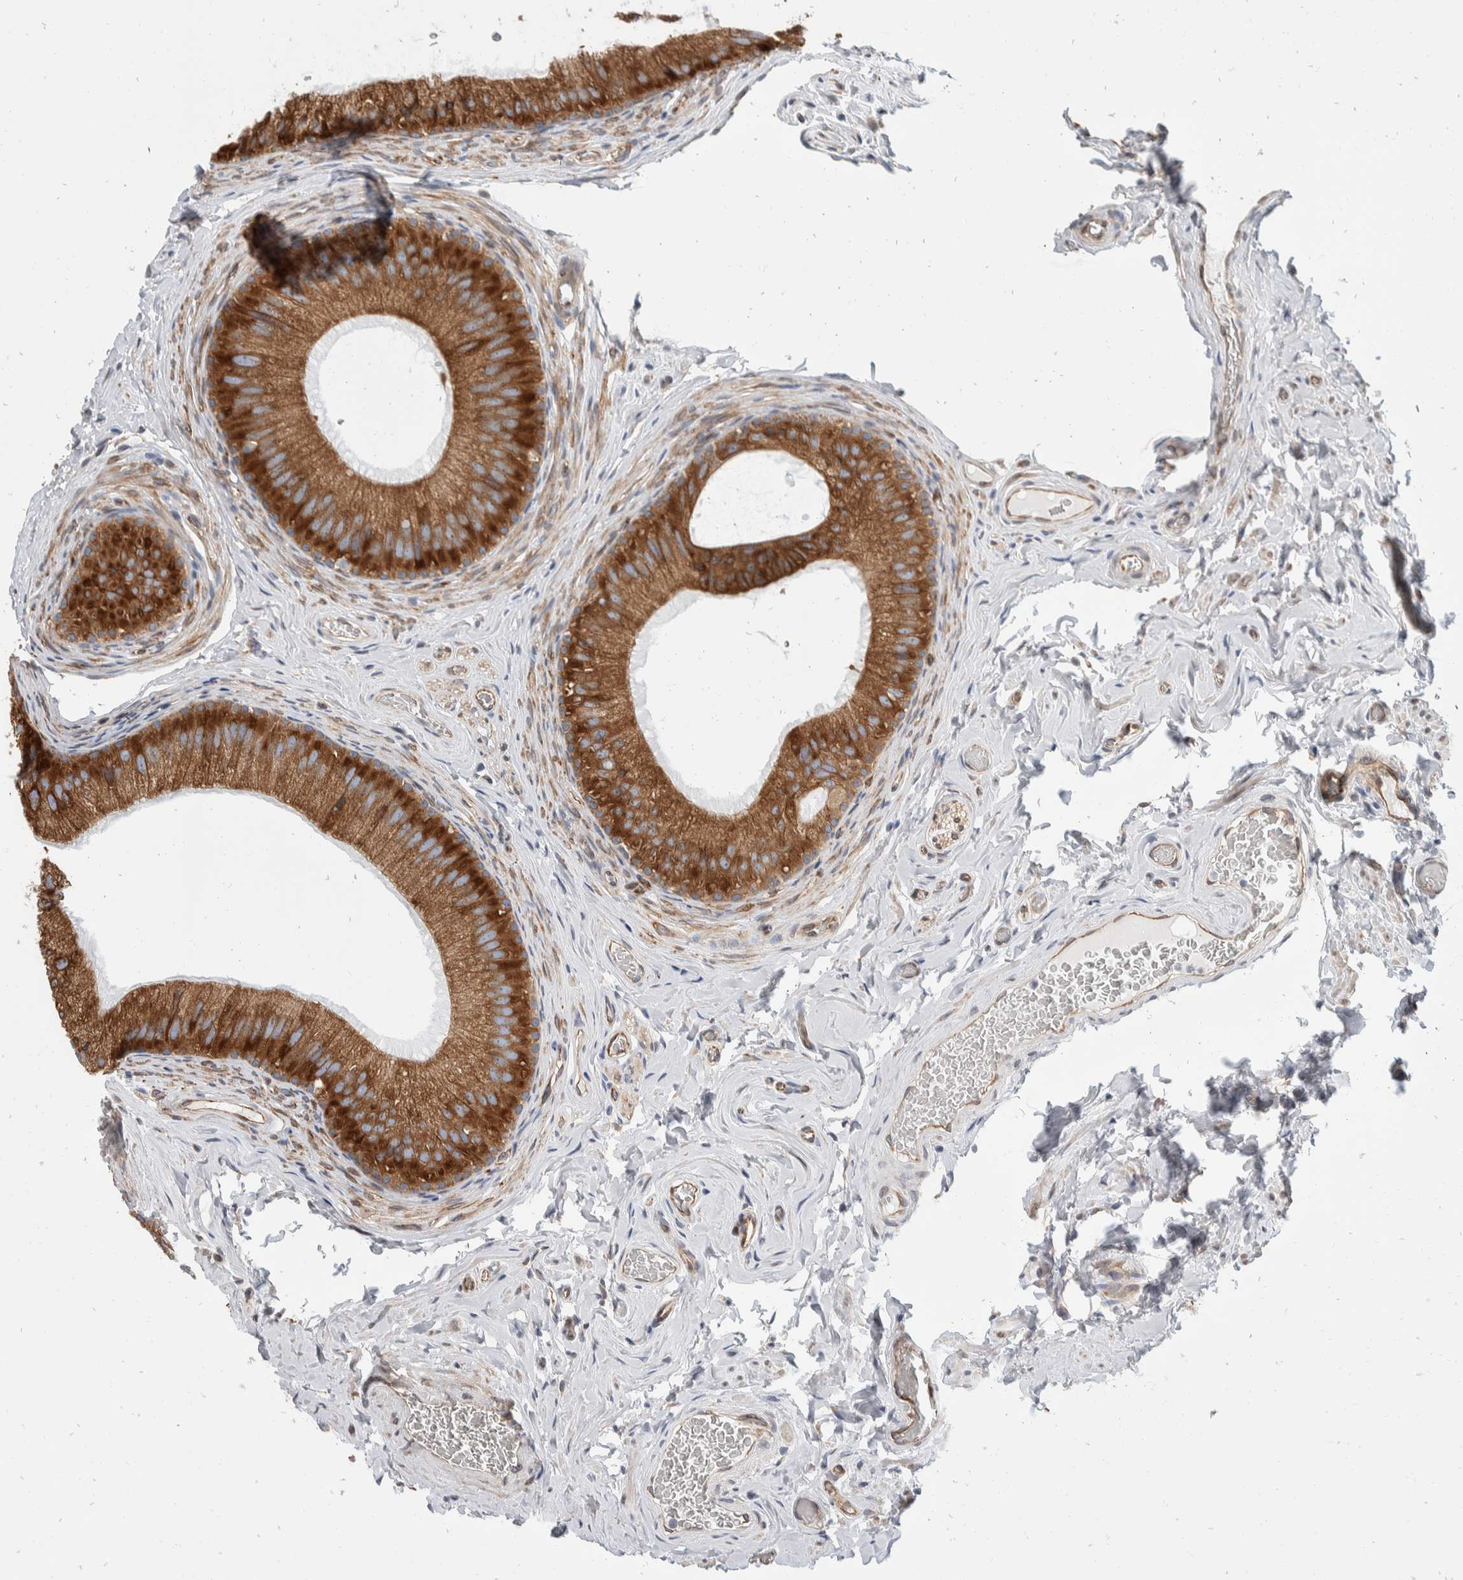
{"staining": {"intensity": "strong", "quantity": ">75%", "location": "cytoplasmic/membranous"}, "tissue": "epididymis", "cell_type": "Glandular cells", "image_type": "normal", "snomed": [{"axis": "morphology", "description": "Normal tissue, NOS"}, {"axis": "topography", "description": "Vascular tissue"}, {"axis": "topography", "description": "Epididymis"}], "caption": "Immunohistochemistry (DAB (3,3'-diaminobenzidine)) staining of normal epididymis shows strong cytoplasmic/membranous protein expression in approximately >75% of glandular cells.", "gene": "TMEM245", "patient": {"sex": "male", "age": 49}}